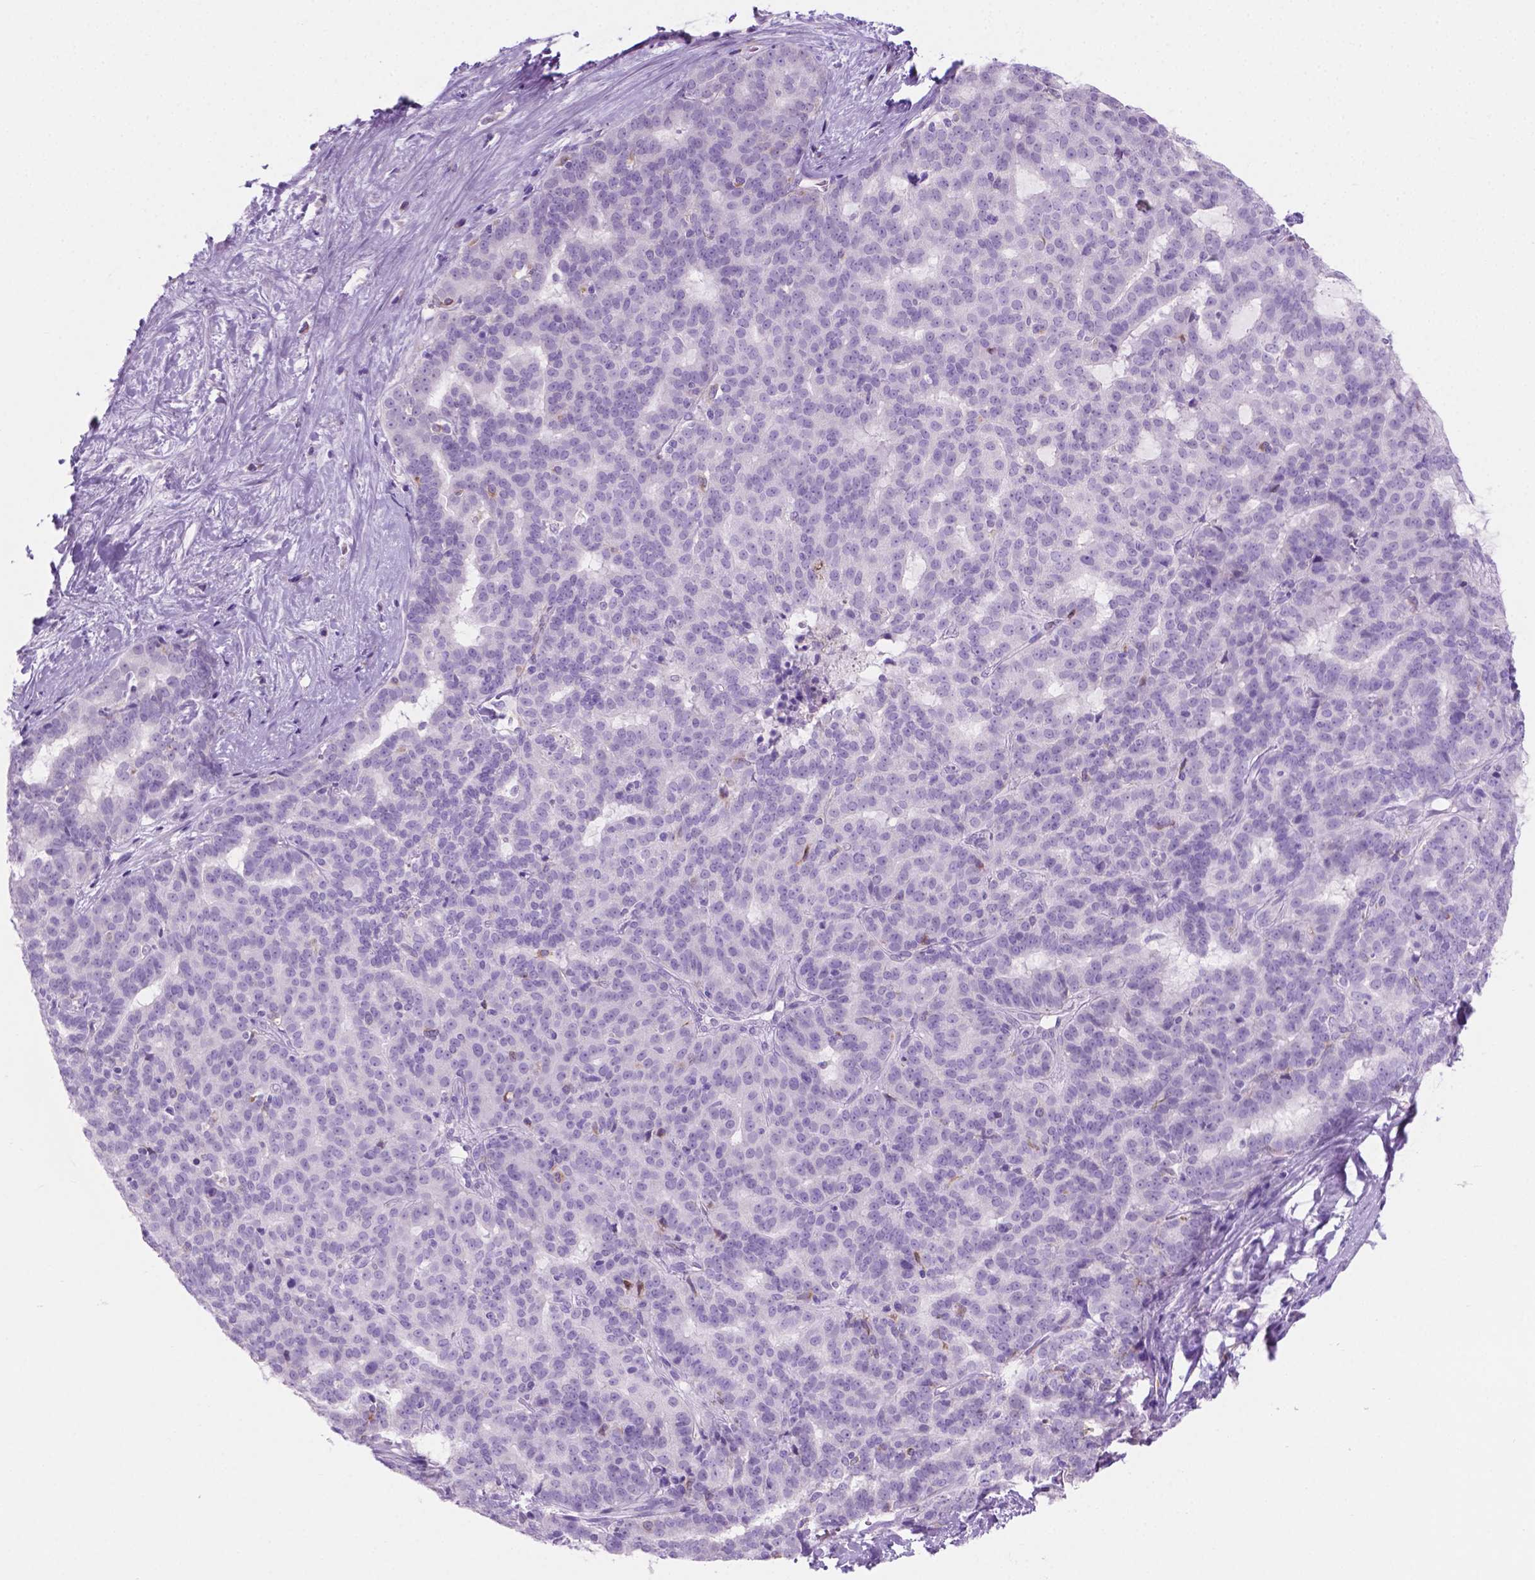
{"staining": {"intensity": "negative", "quantity": "none", "location": "none"}, "tissue": "liver cancer", "cell_type": "Tumor cells", "image_type": "cancer", "snomed": [{"axis": "morphology", "description": "Cholangiocarcinoma"}, {"axis": "topography", "description": "Liver"}], "caption": "Image shows no protein staining in tumor cells of liver cholangiocarcinoma tissue.", "gene": "GRIN2B", "patient": {"sex": "female", "age": 47}}